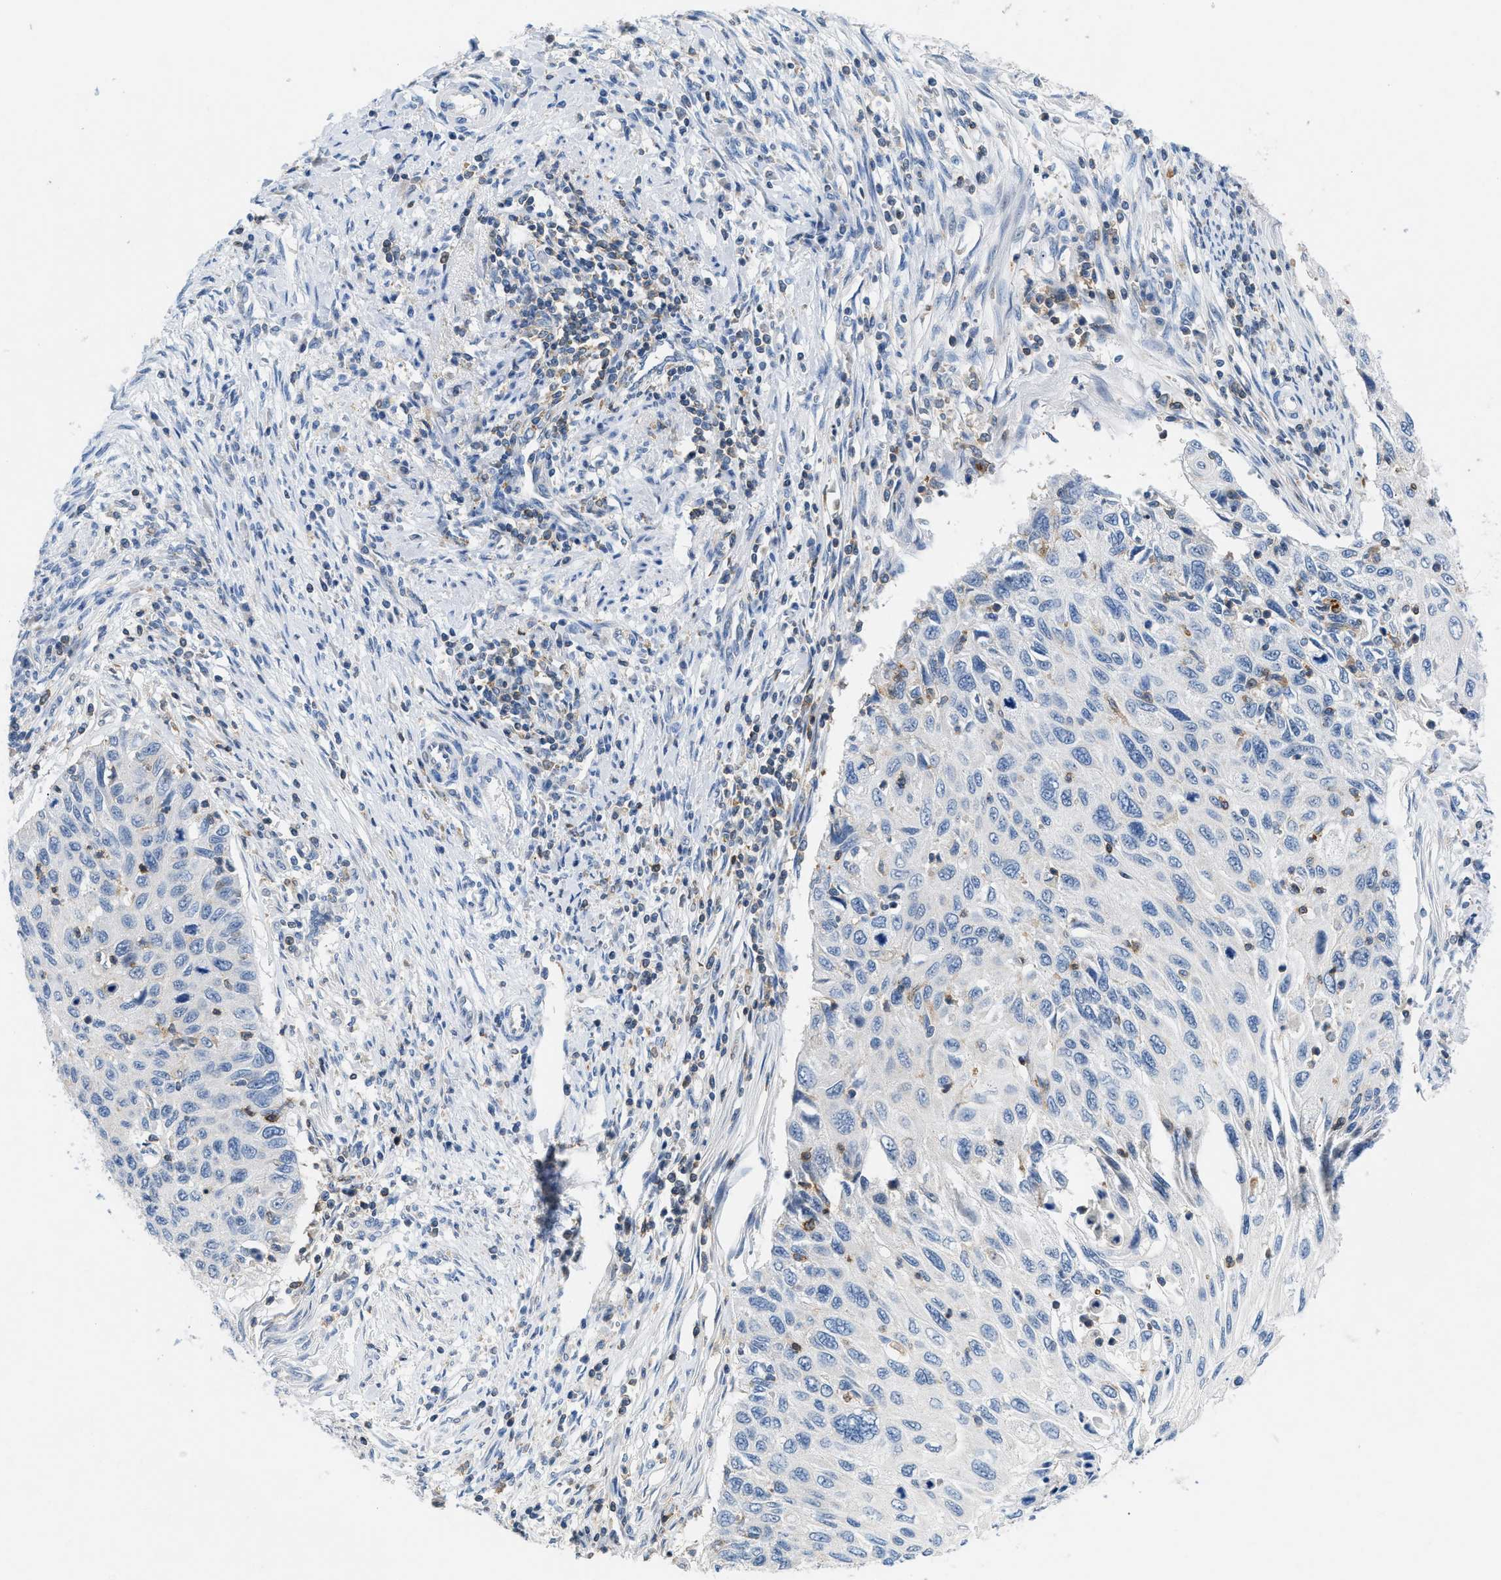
{"staining": {"intensity": "negative", "quantity": "none", "location": "none"}, "tissue": "cervical cancer", "cell_type": "Tumor cells", "image_type": "cancer", "snomed": [{"axis": "morphology", "description": "Squamous cell carcinoma, NOS"}, {"axis": "topography", "description": "Cervix"}], "caption": "The micrograph displays no significant positivity in tumor cells of cervical cancer.", "gene": "INPP5D", "patient": {"sex": "female", "age": 70}}